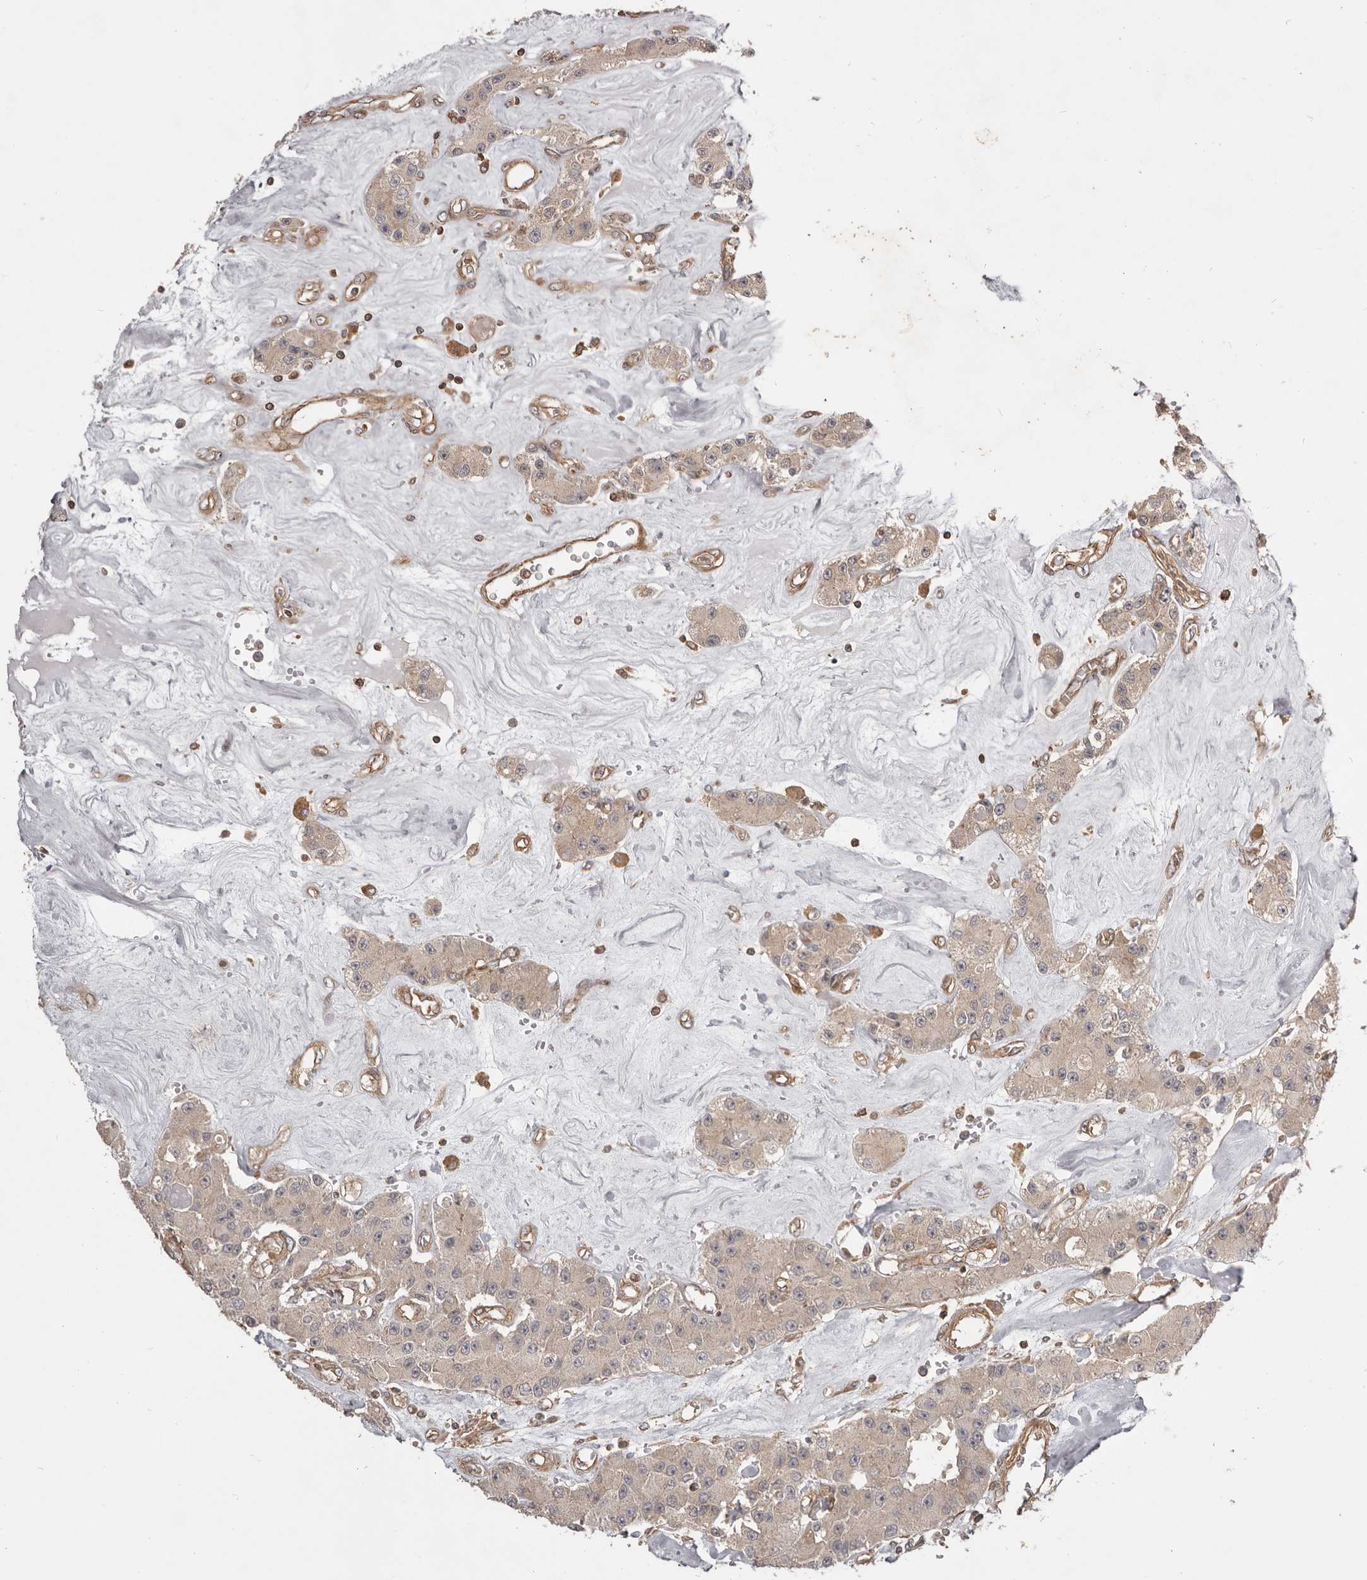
{"staining": {"intensity": "weak", "quantity": "<25%", "location": "cytoplasmic/membranous"}, "tissue": "carcinoid", "cell_type": "Tumor cells", "image_type": "cancer", "snomed": [{"axis": "morphology", "description": "Carcinoid, malignant, NOS"}, {"axis": "topography", "description": "Pancreas"}], "caption": "Protein analysis of carcinoid (malignant) displays no significant staining in tumor cells.", "gene": "NFKBIA", "patient": {"sex": "male", "age": 41}}